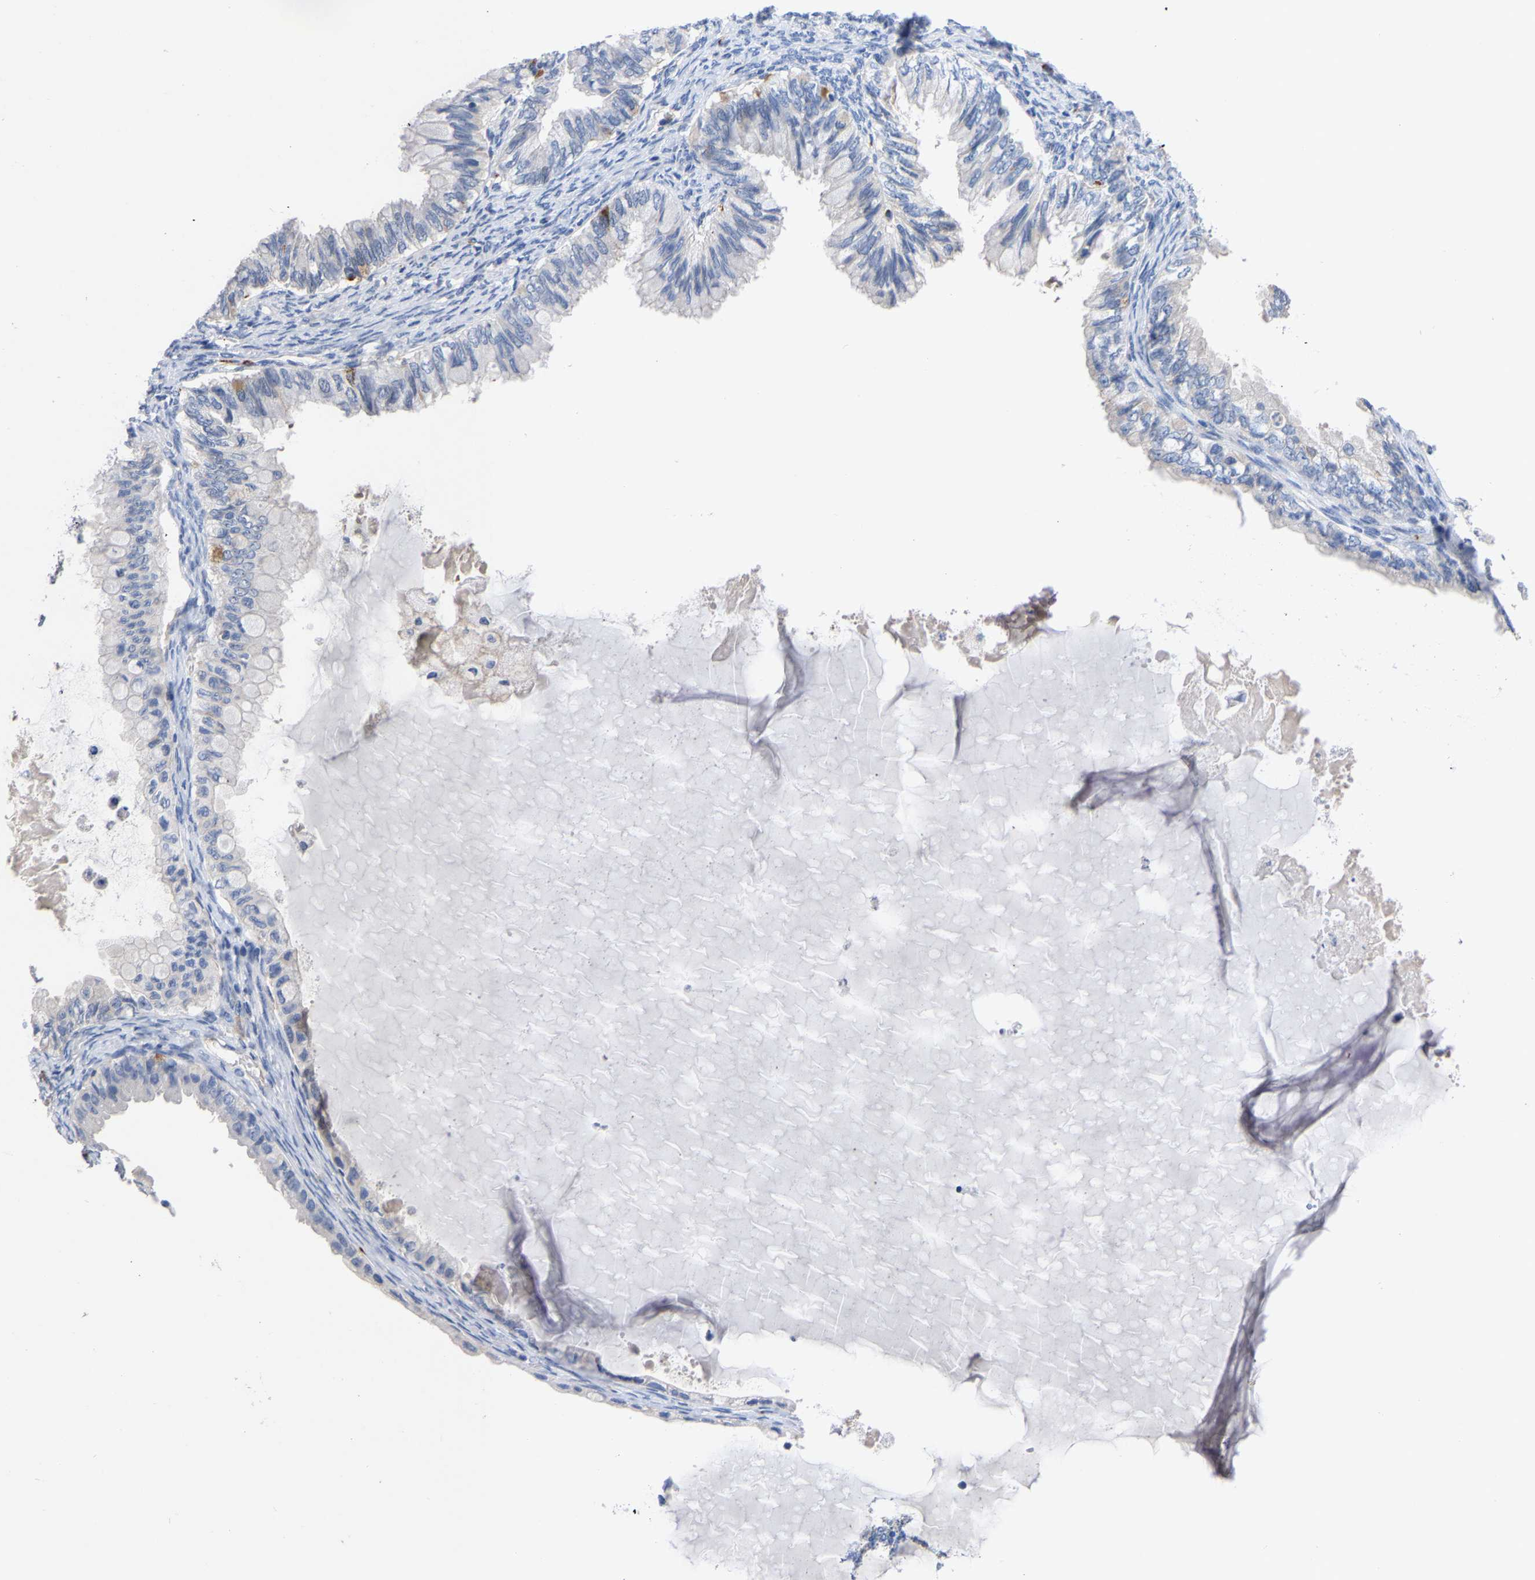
{"staining": {"intensity": "negative", "quantity": "none", "location": "none"}, "tissue": "ovarian cancer", "cell_type": "Tumor cells", "image_type": "cancer", "snomed": [{"axis": "morphology", "description": "Cystadenocarcinoma, mucinous, NOS"}, {"axis": "topography", "description": "Ovary"}], "caption": "Tumor cells show no significant protein staining in ovarian cancer. (Stains: DAB immunohistochemistry (IHC) with hematoxylin counter stain, Microscopy: brightfield microscopy at high magnification).", "gene": "FGF18", "patient": {"sex": "female", "age": 80}}